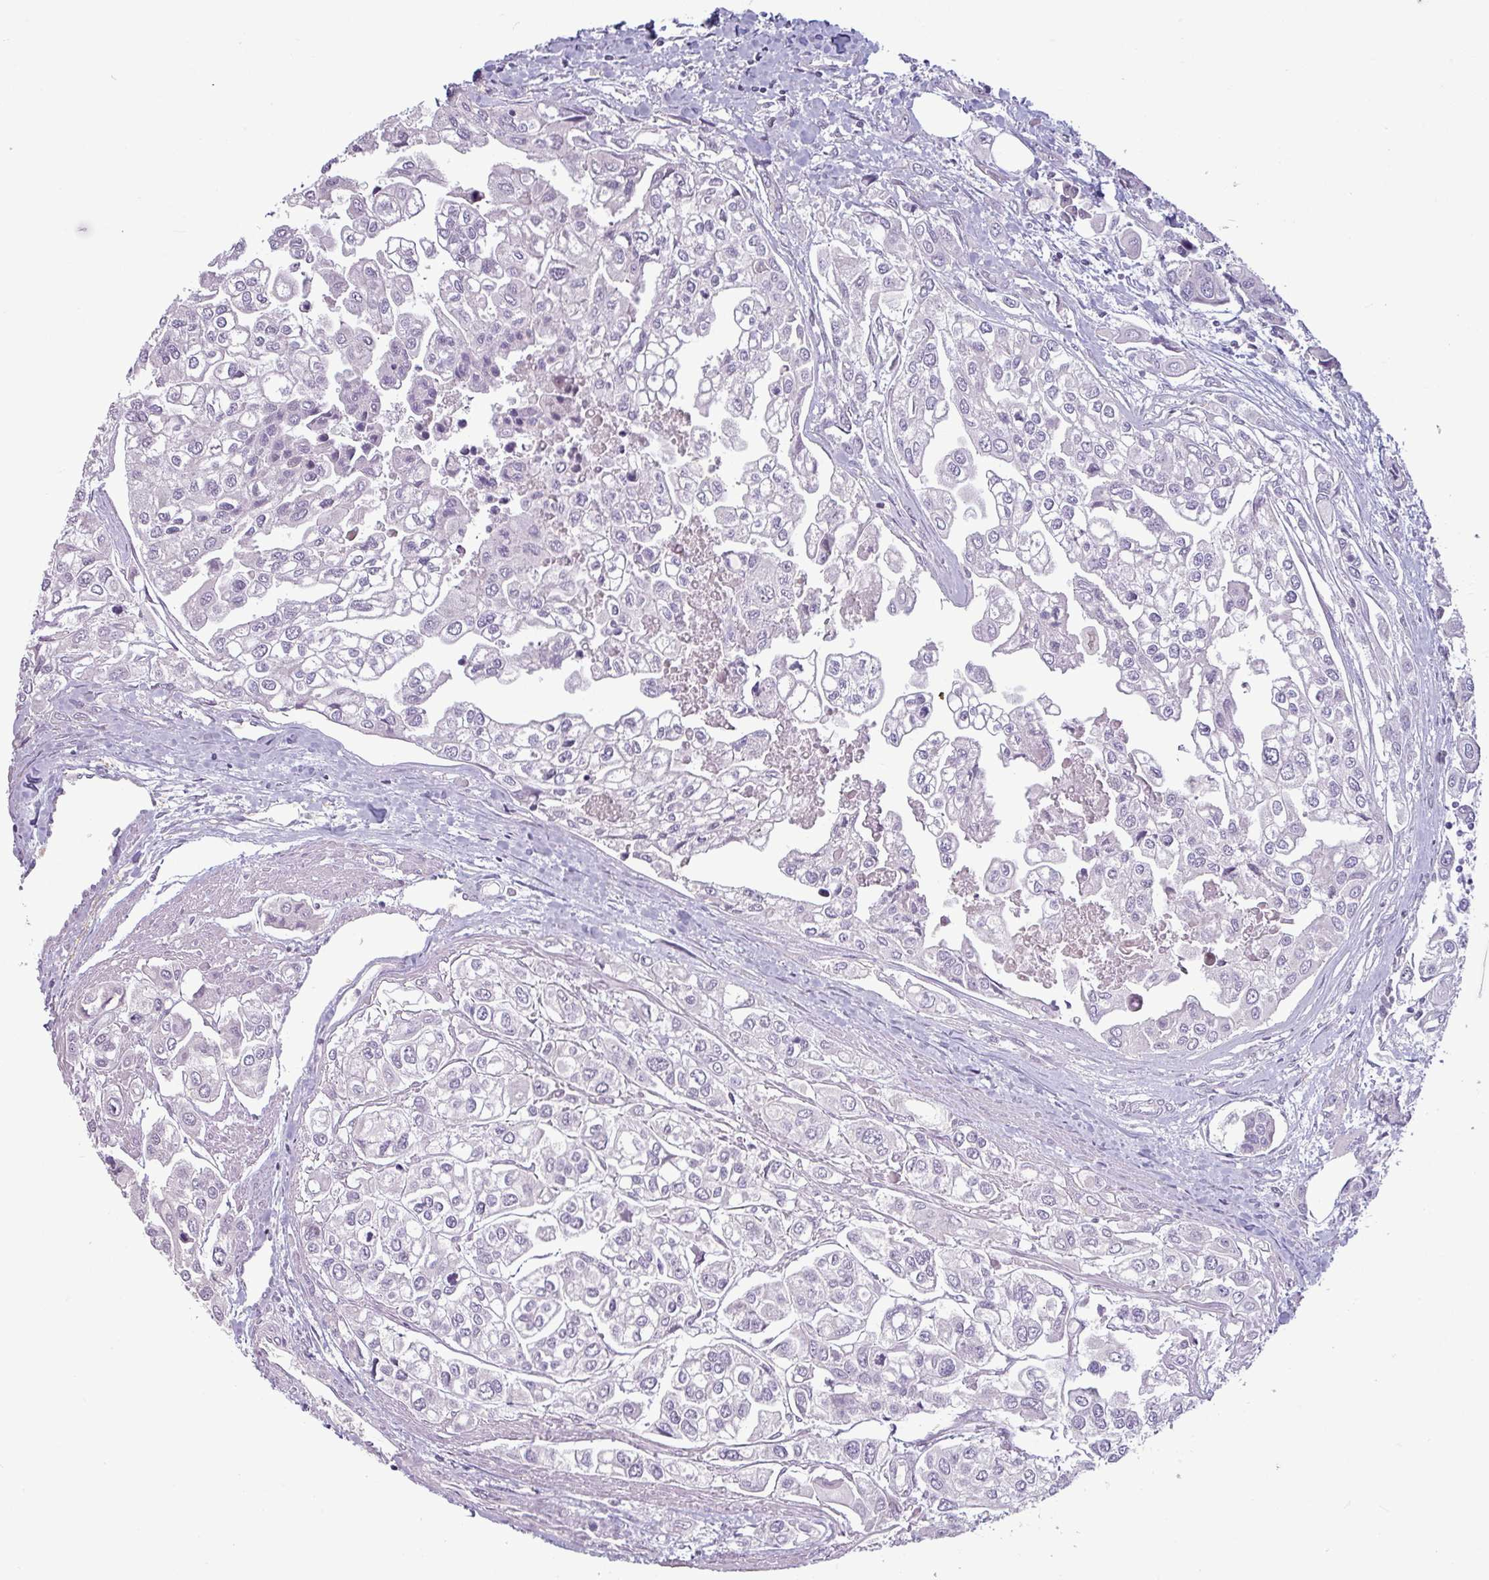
{"staining": {"intensity": "negative", "quantity": "none", "location": "none"}, "tissue": "urothelial cancer", "cell_type": "Tumor cells", "image_type": "cancer", "snomed": [{"axis": "morphology", "description": "Urothelial carcinoma, High grade"}, {"axis": "topography", "description": "Urinary bladder"}], "caption": "Tumor cells show no significant protein expression in urothelial carcinoma (high-grade).", "gene": "SLC26A9", "patient": {"sex": "male", "age": 67}}